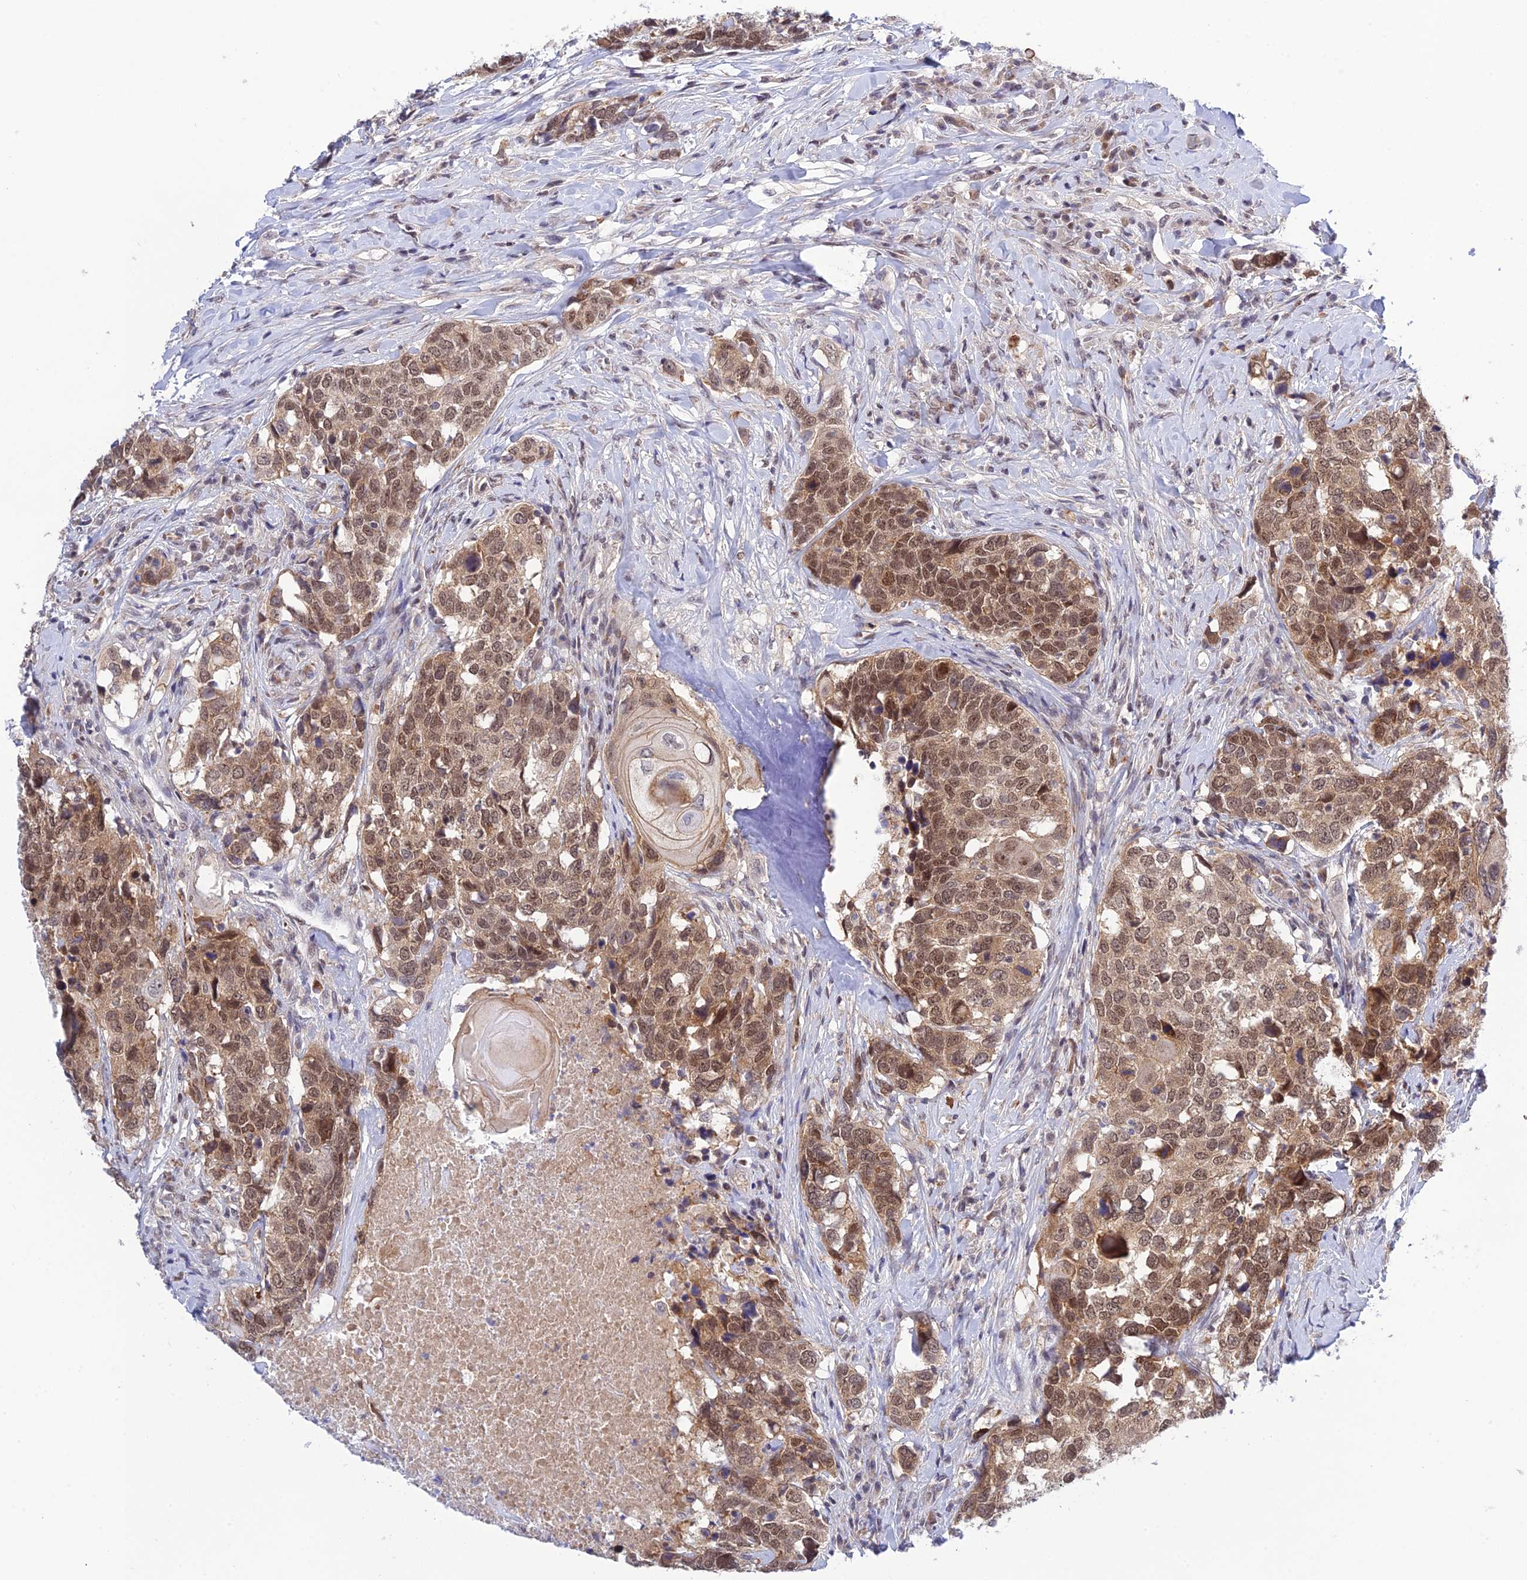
{"staining": {"intensity": "moderate", "quantity": ">75%", "location": "nuclear"}, "tissue": "head and neck cancer", "cell_type": "Tumor cells", "image_type": "cancer", "snomed": [{"axis": "morphology", "description": "Squamous cell carcinoma, NOS"}, {"axis": "topography", "description": "Head-Neck"}], "caption": "Brown immunohistochemical staining in head and neck cancer demonstrates moderate nuclear expression in approximately >75% of tumor cells.", "gene": "TCEA1", "patient": {"sex": "male", "age": 66}}